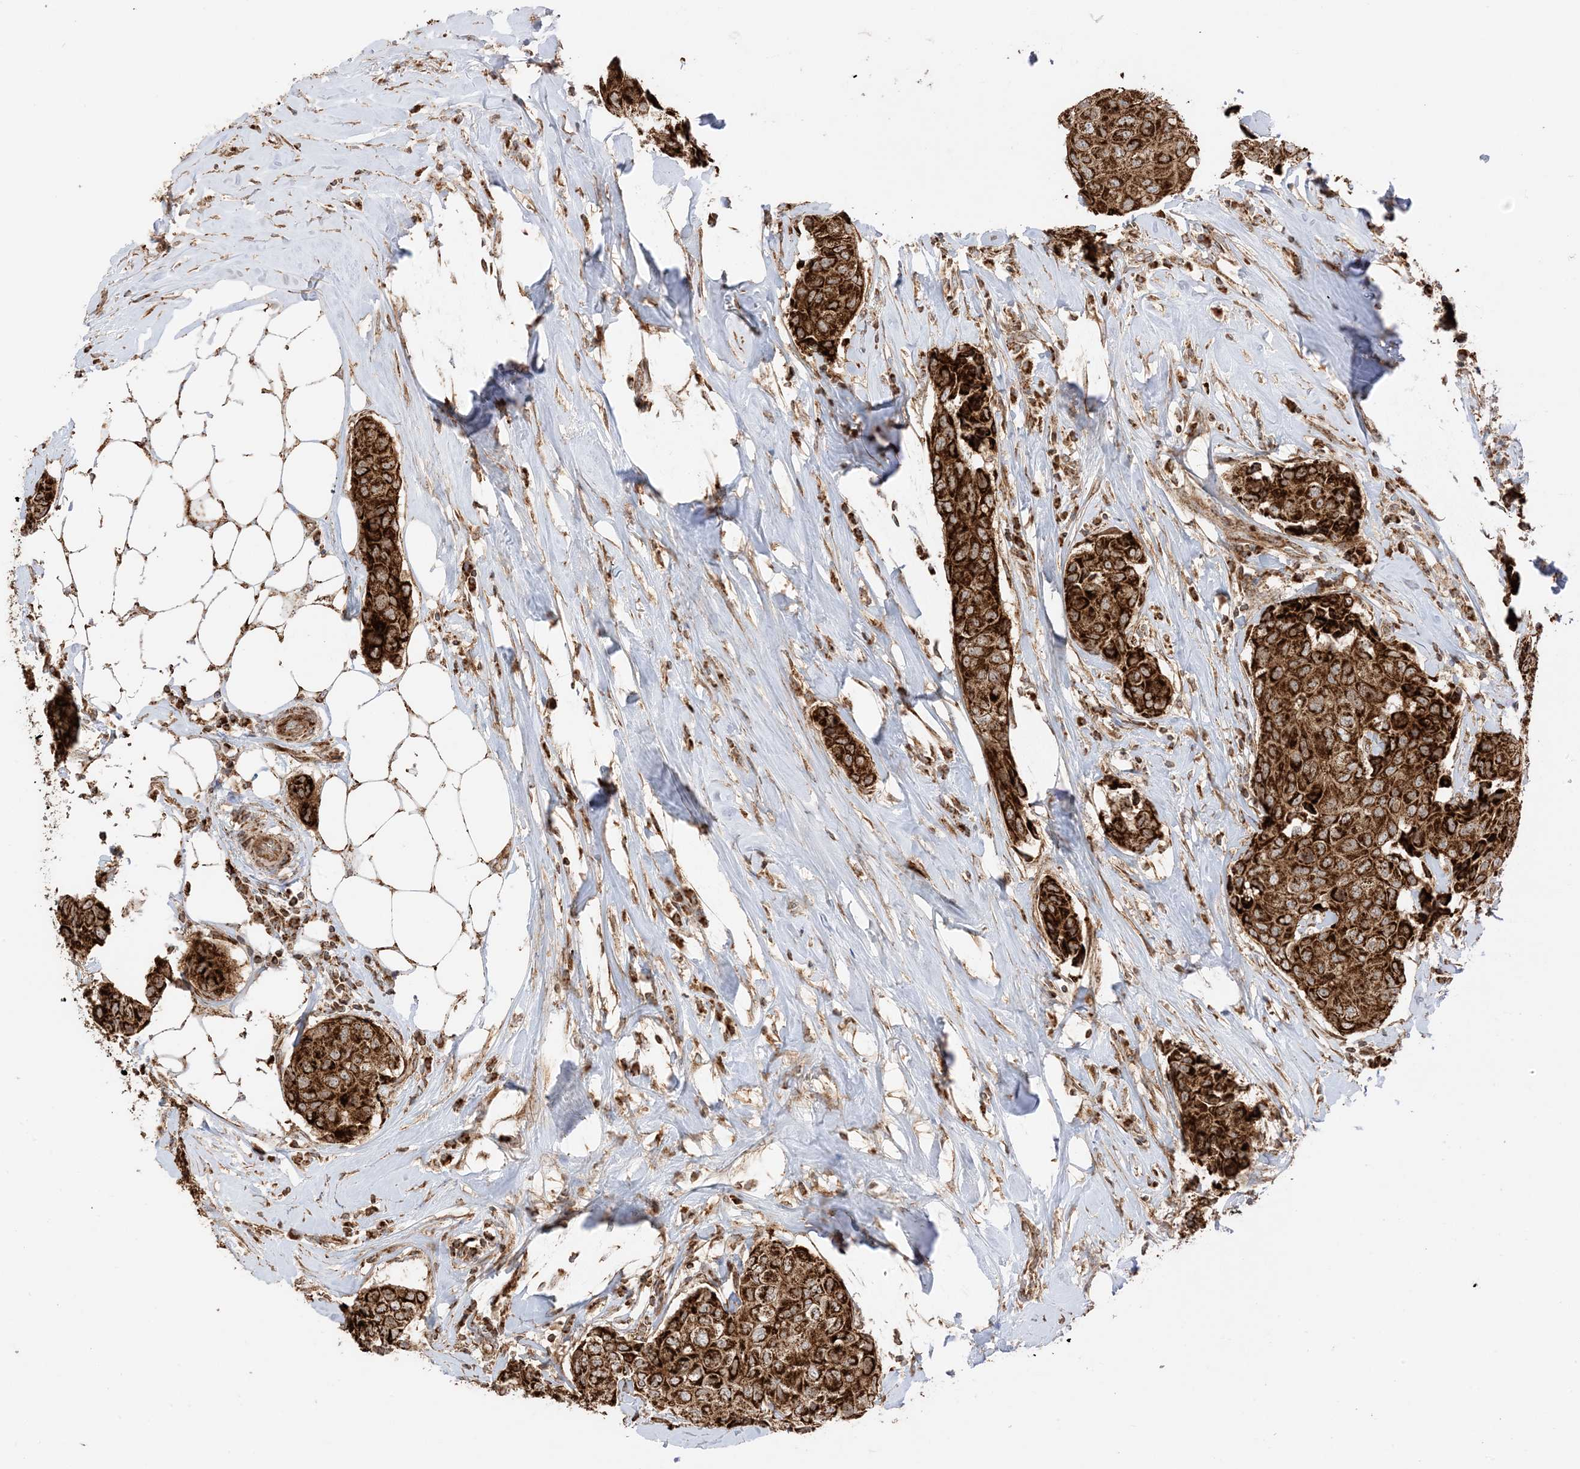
{"staining": {"intensity": "strong", "quantity": ">75%", "location": "cytoplasmic/membranous"}, "tissue": "breast cancer", "cell_type": "Tumor cells", "image_type": "cancer", "snomed": [{"axis": "morphology", "description": "Duct carcinoma"}, {"axis": "topography", "description": "Breast"}], "caption": "IHC (DAB (3,3'-diaminobenzidine)) staining of invasive ductal carcinoma (breast) displays strong cytoplasmic/membranous protein staining in approximately >75% of tumor cells.", "gene": "N4BP3", "patient": {"sex": "female", "age": 80}}